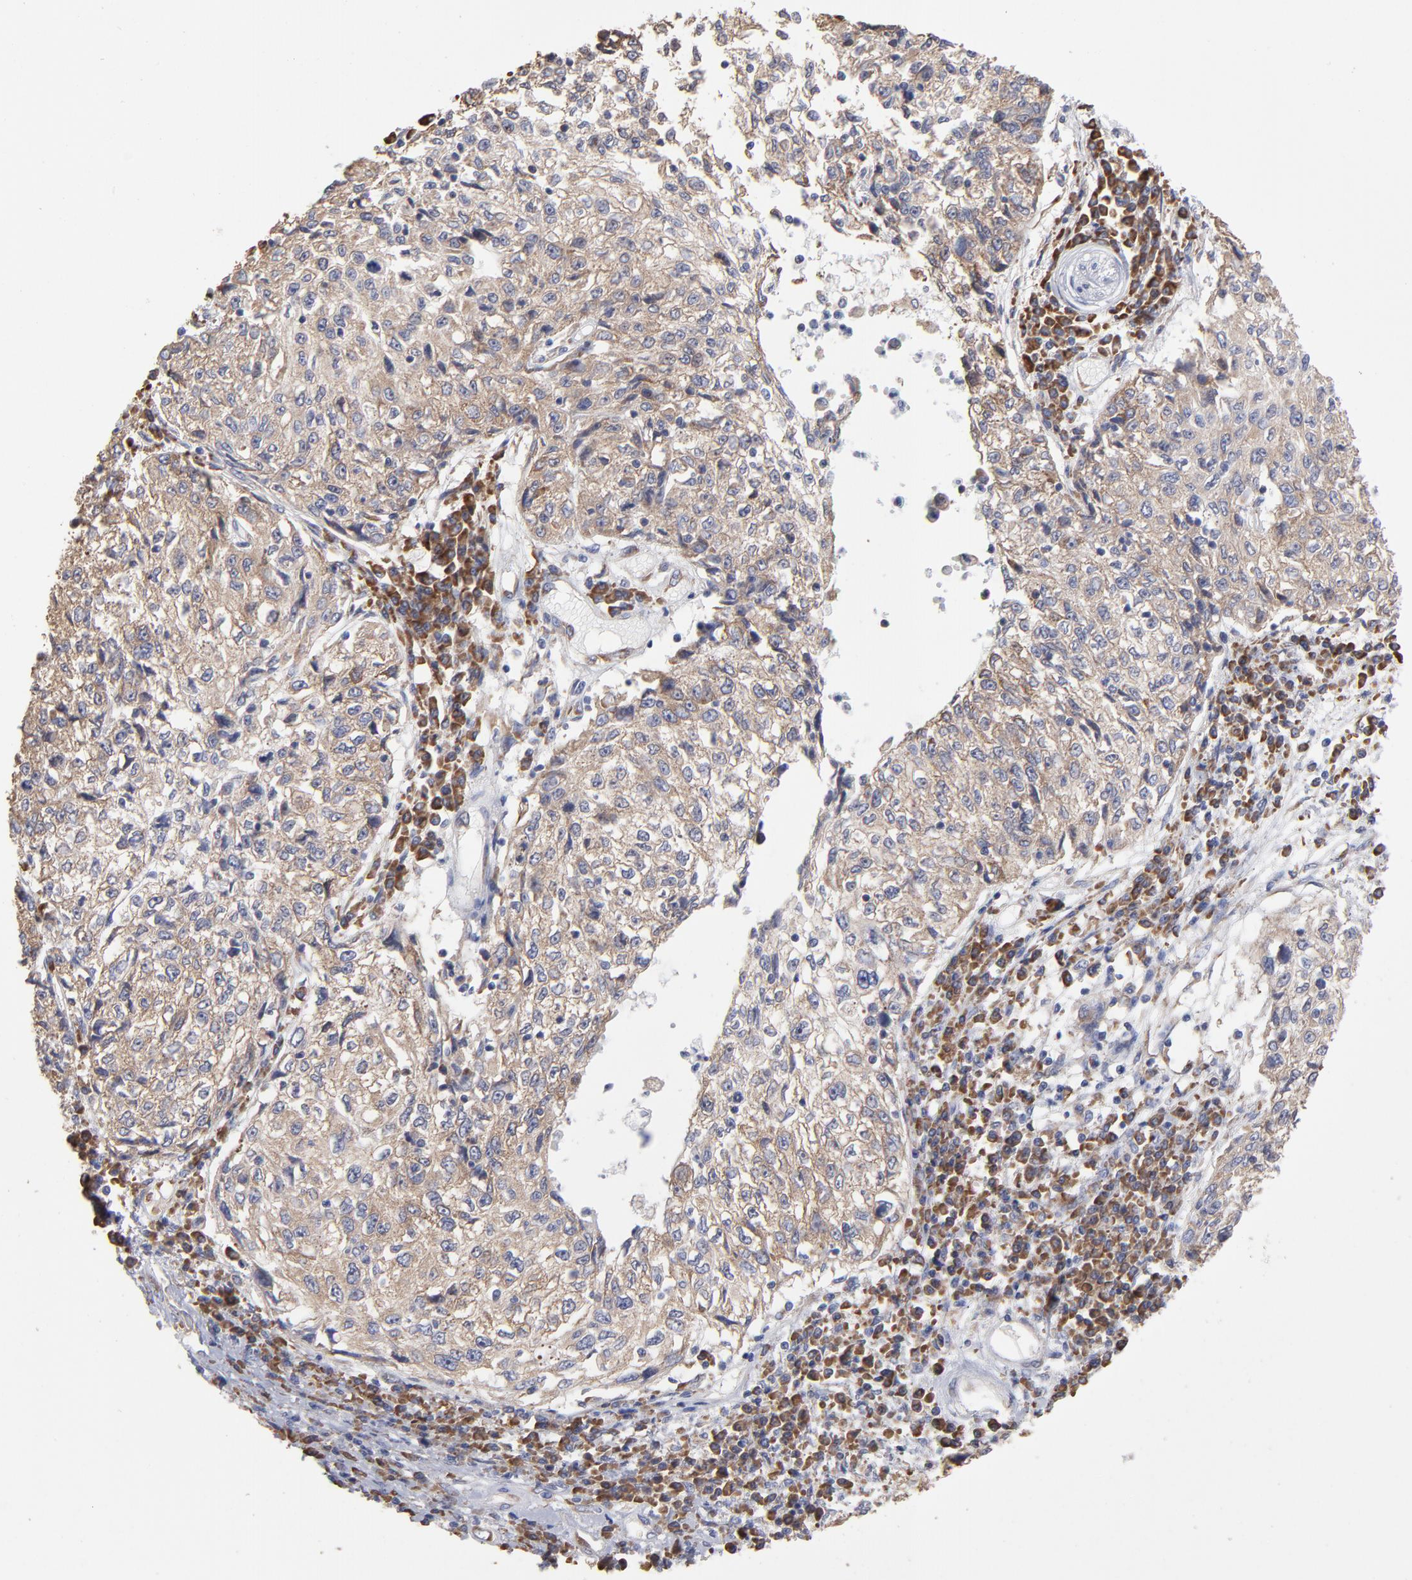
{"staining": {"intensity": "weak", "quantity": ">75%", "location": "cytoplasmic/membranous"}, "tissue": "cervical cancer", "cell_type": "Tumor cells", "image_type": "cancer", "snomed": [{"axis": "morphology", "description": "Squamous cell carcinoma, NOS"}, {"axis": "topography", "description": "Cervix"}], "caption": "Cervical cancer stained with DAB IHC displays low levels of weak cytoplasmic/membranous staining in approximately >75% of tumor cells.", "gene": "RPL3", "patient": {"sex": "female", "age": 57}}